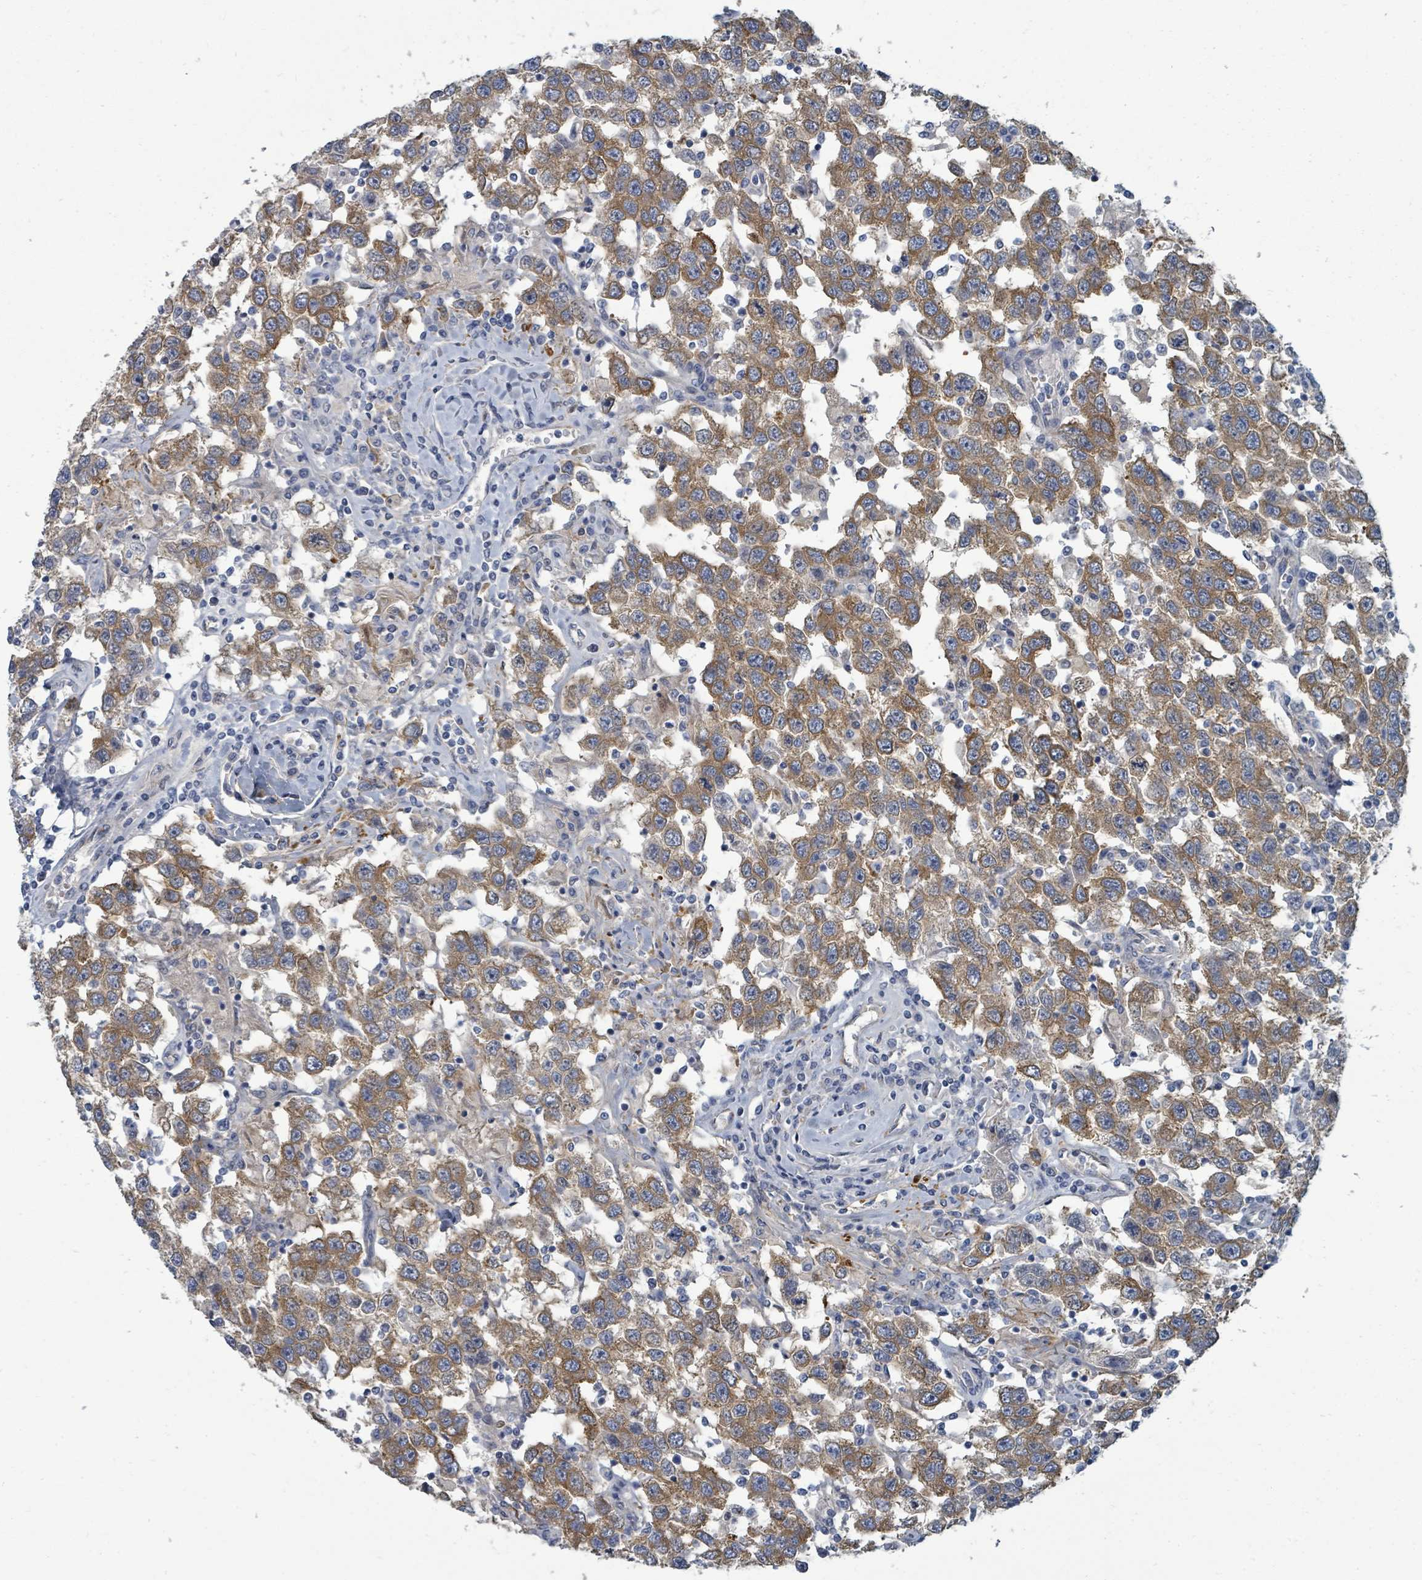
{"staining": {"intensity": "moderate", "quantity": ">75%", "location": "cytoplasmic/membranous"}, "tissue": "testis cancer", "cell_type": "Tumor cells", "image_type": "cancer", "snomed": [{"axis": "morphology", "description": "Seminoma, NOS"}, {"axis": "topography", "description": "Testis"}], "caption": "An image showing moderate cytoplasmic/membranous staining in about >75% of tumor cells in seminoma (testis), as visualized by brown immunohistochemical staining.", "gene": "TRDMT1", "patient": {"sex": "male", "age": 41}}